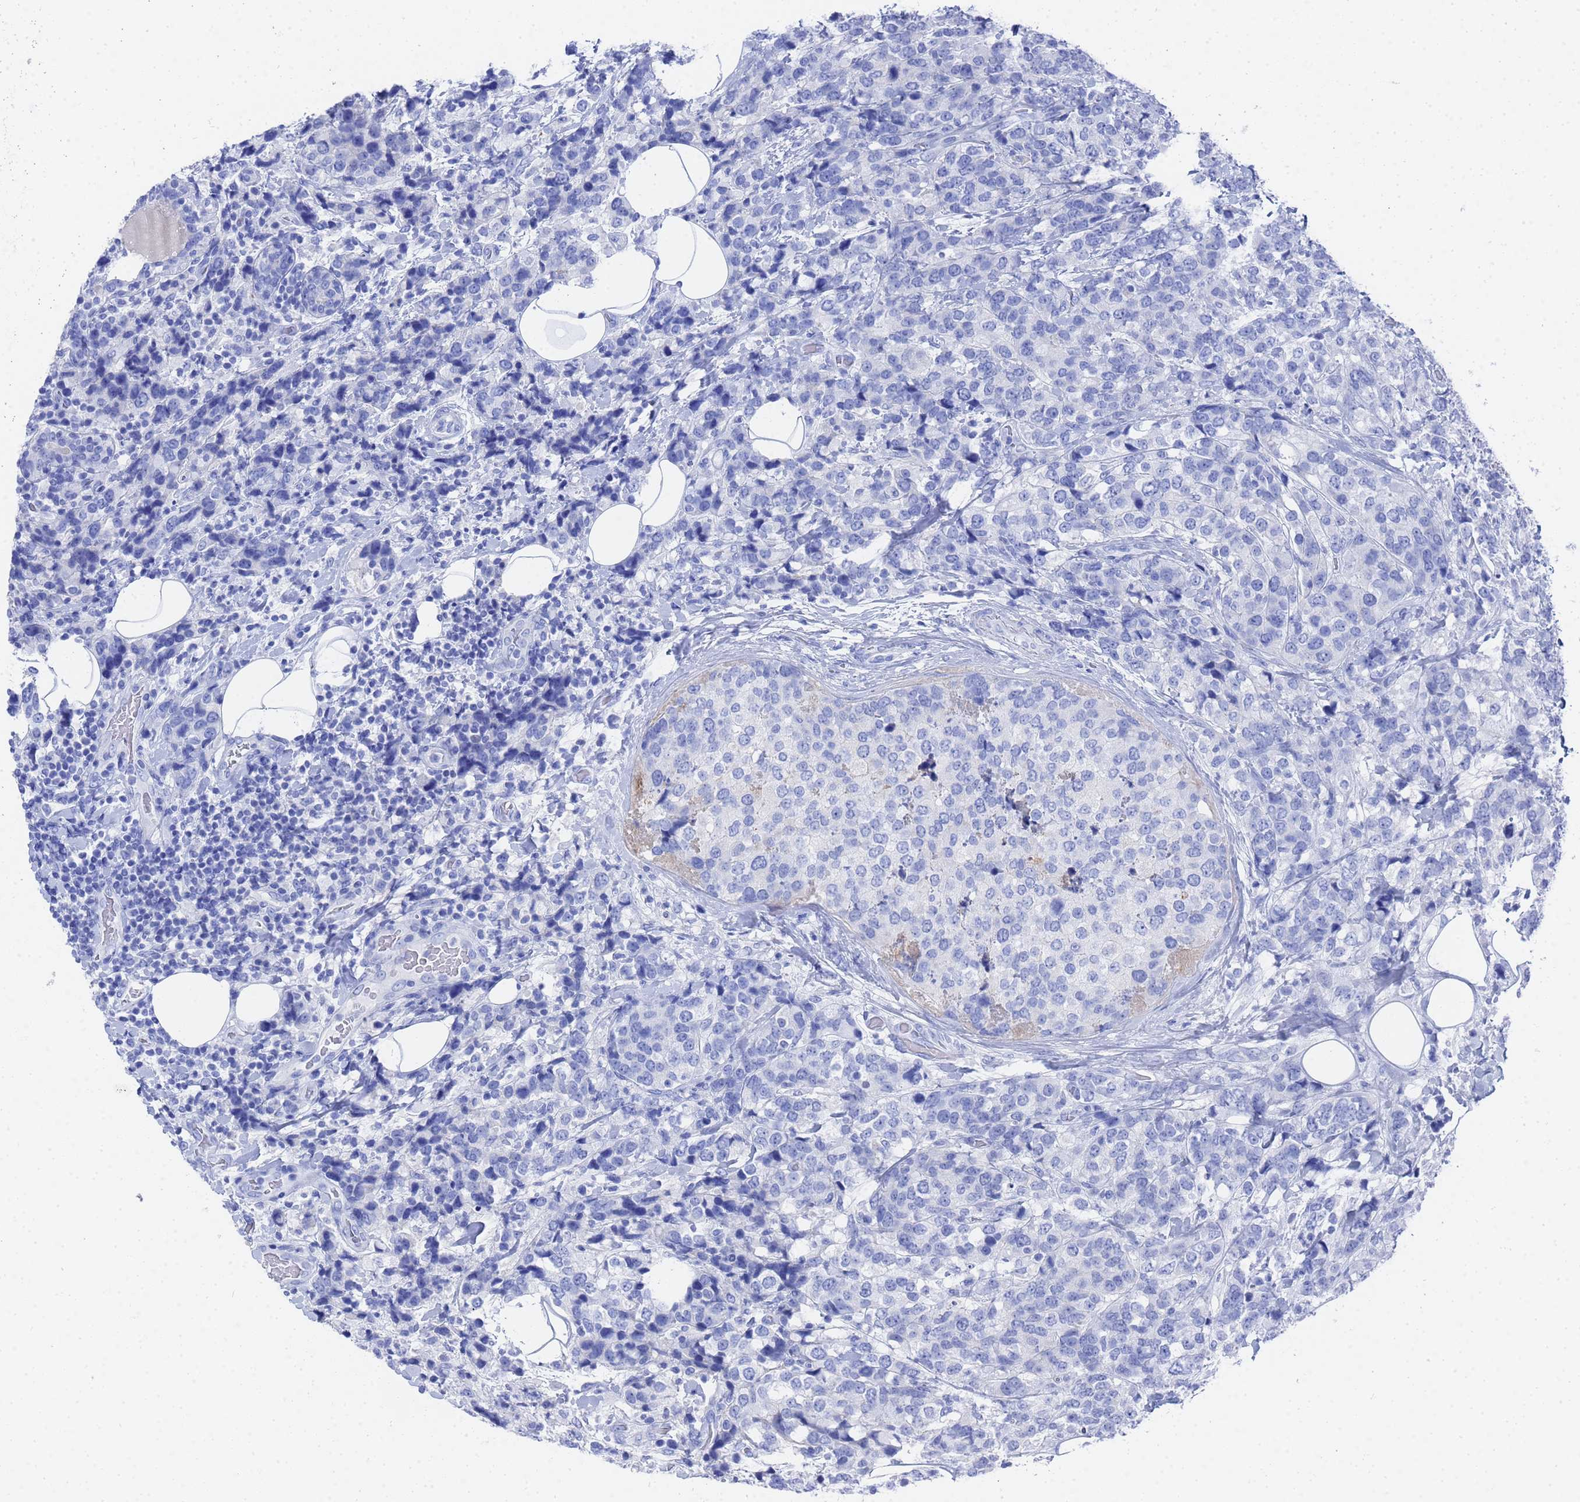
{"staining": {"intensity": "negative", "quantity": "none", "location": "none"}, "tissue": "breast cancer", "cell_type": "Tumor cells", "image_type": "cancer", "snomed": [{"axis": "morphology", "description": "Lobular carcinoma"}, {"axis": "topography", "description": "Breast"}], "caption": "Immunohistochemistry (IHC) image of human breast cancer stained for a protein (brown), which reveals no expression in tumor cells.", "gene": "GGT1", "patient": {"sex": "female", "age": 59}}